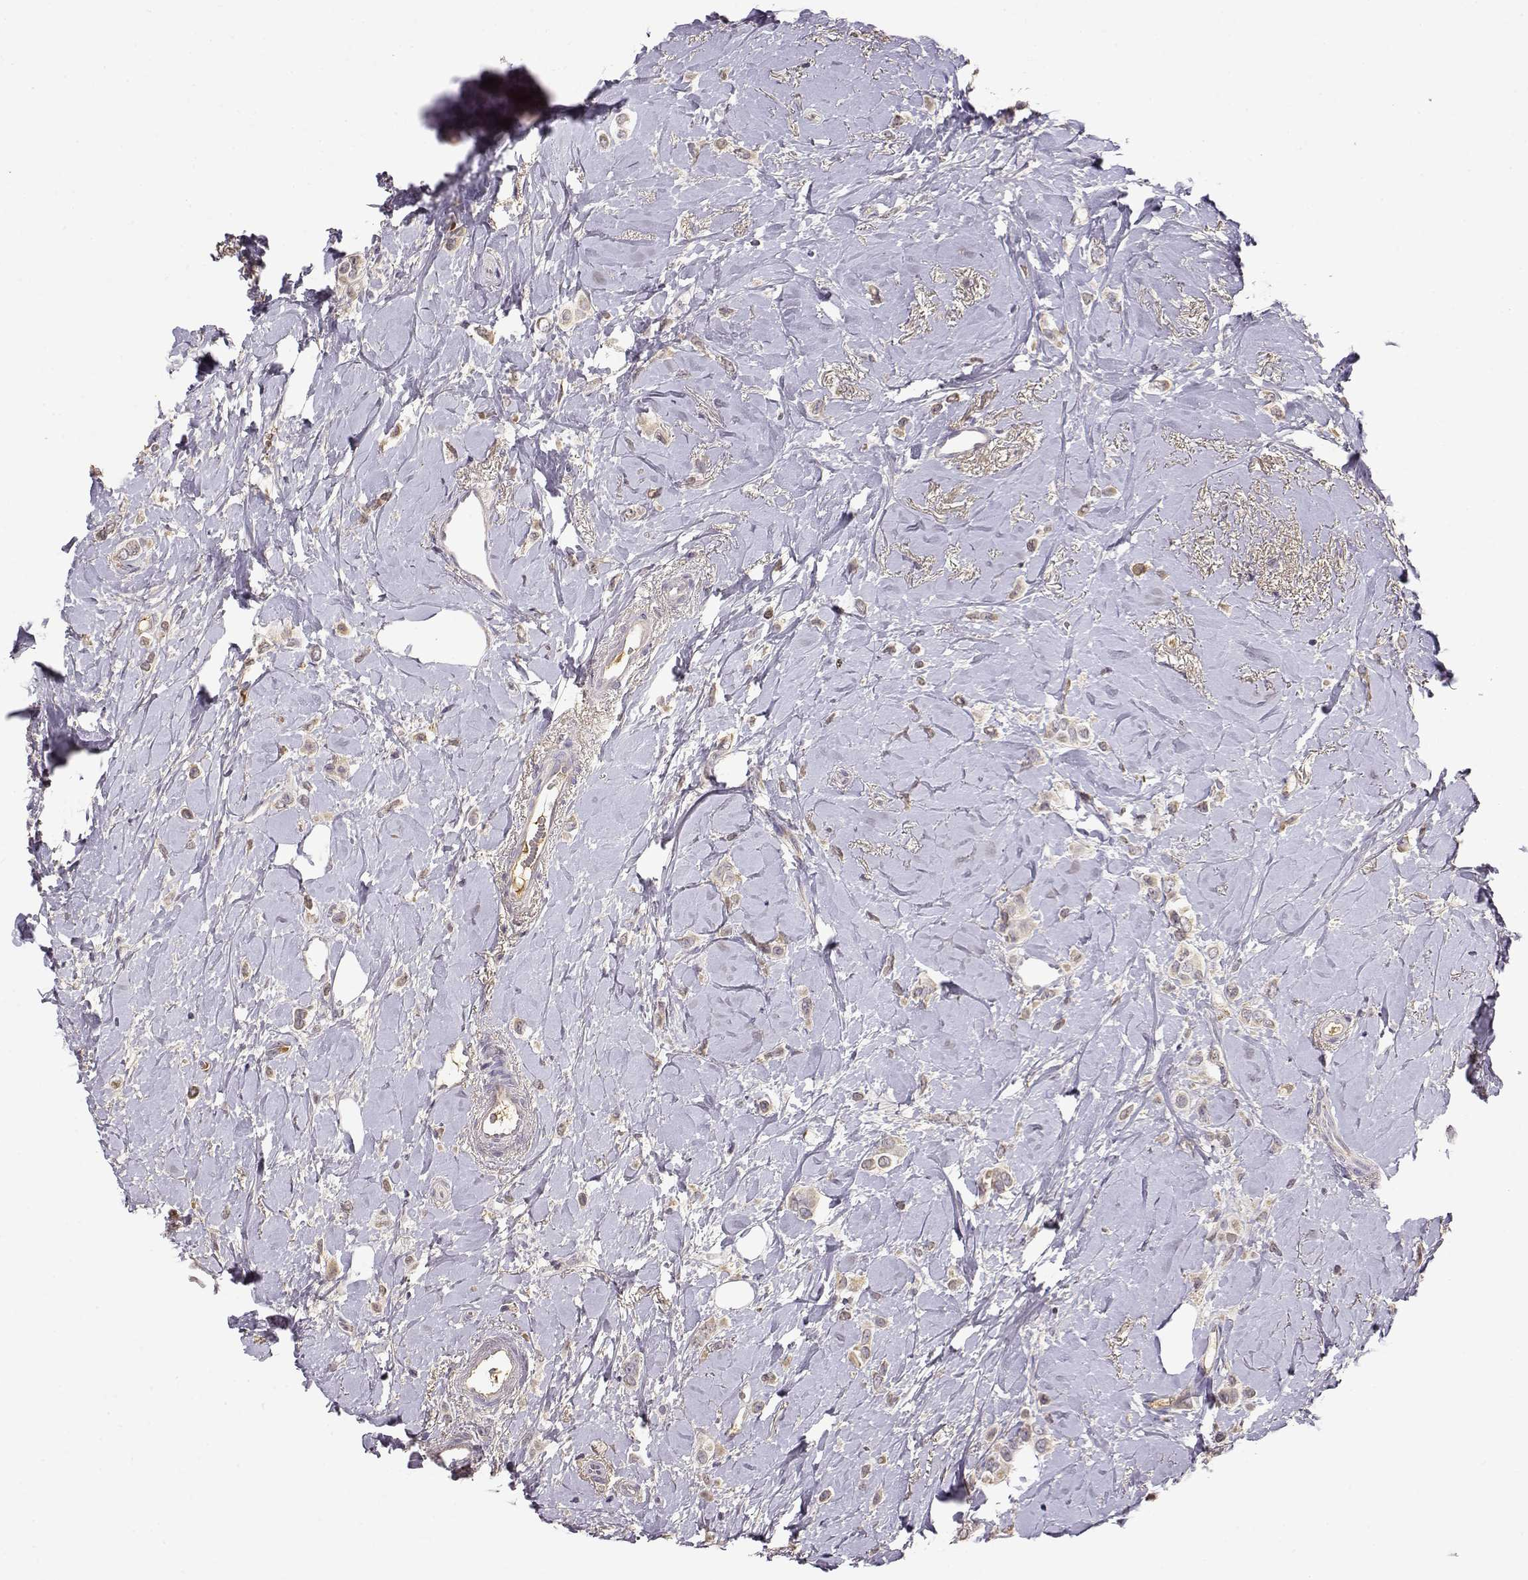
{"staining": {"intensity": "weak", "quantity": "<25%", "location": "cytoplasmic/membranous"}, "tissue": "breast cancer", "cell_type": "Tumor cells", "image_type": "cancer", "snomed": [{"axis": "morphology", "description": "Lobular carcinoma"}, {"axis": "topography", "description": "Breast"}], "caption": "An immunohistochemistry micrograph of breast lobular carcinoma is shown. There is no staining in tumor cells of breast lobular carcinoma.", "gene": "TACR1", "patient": {"sex": "female", "age": 66}}